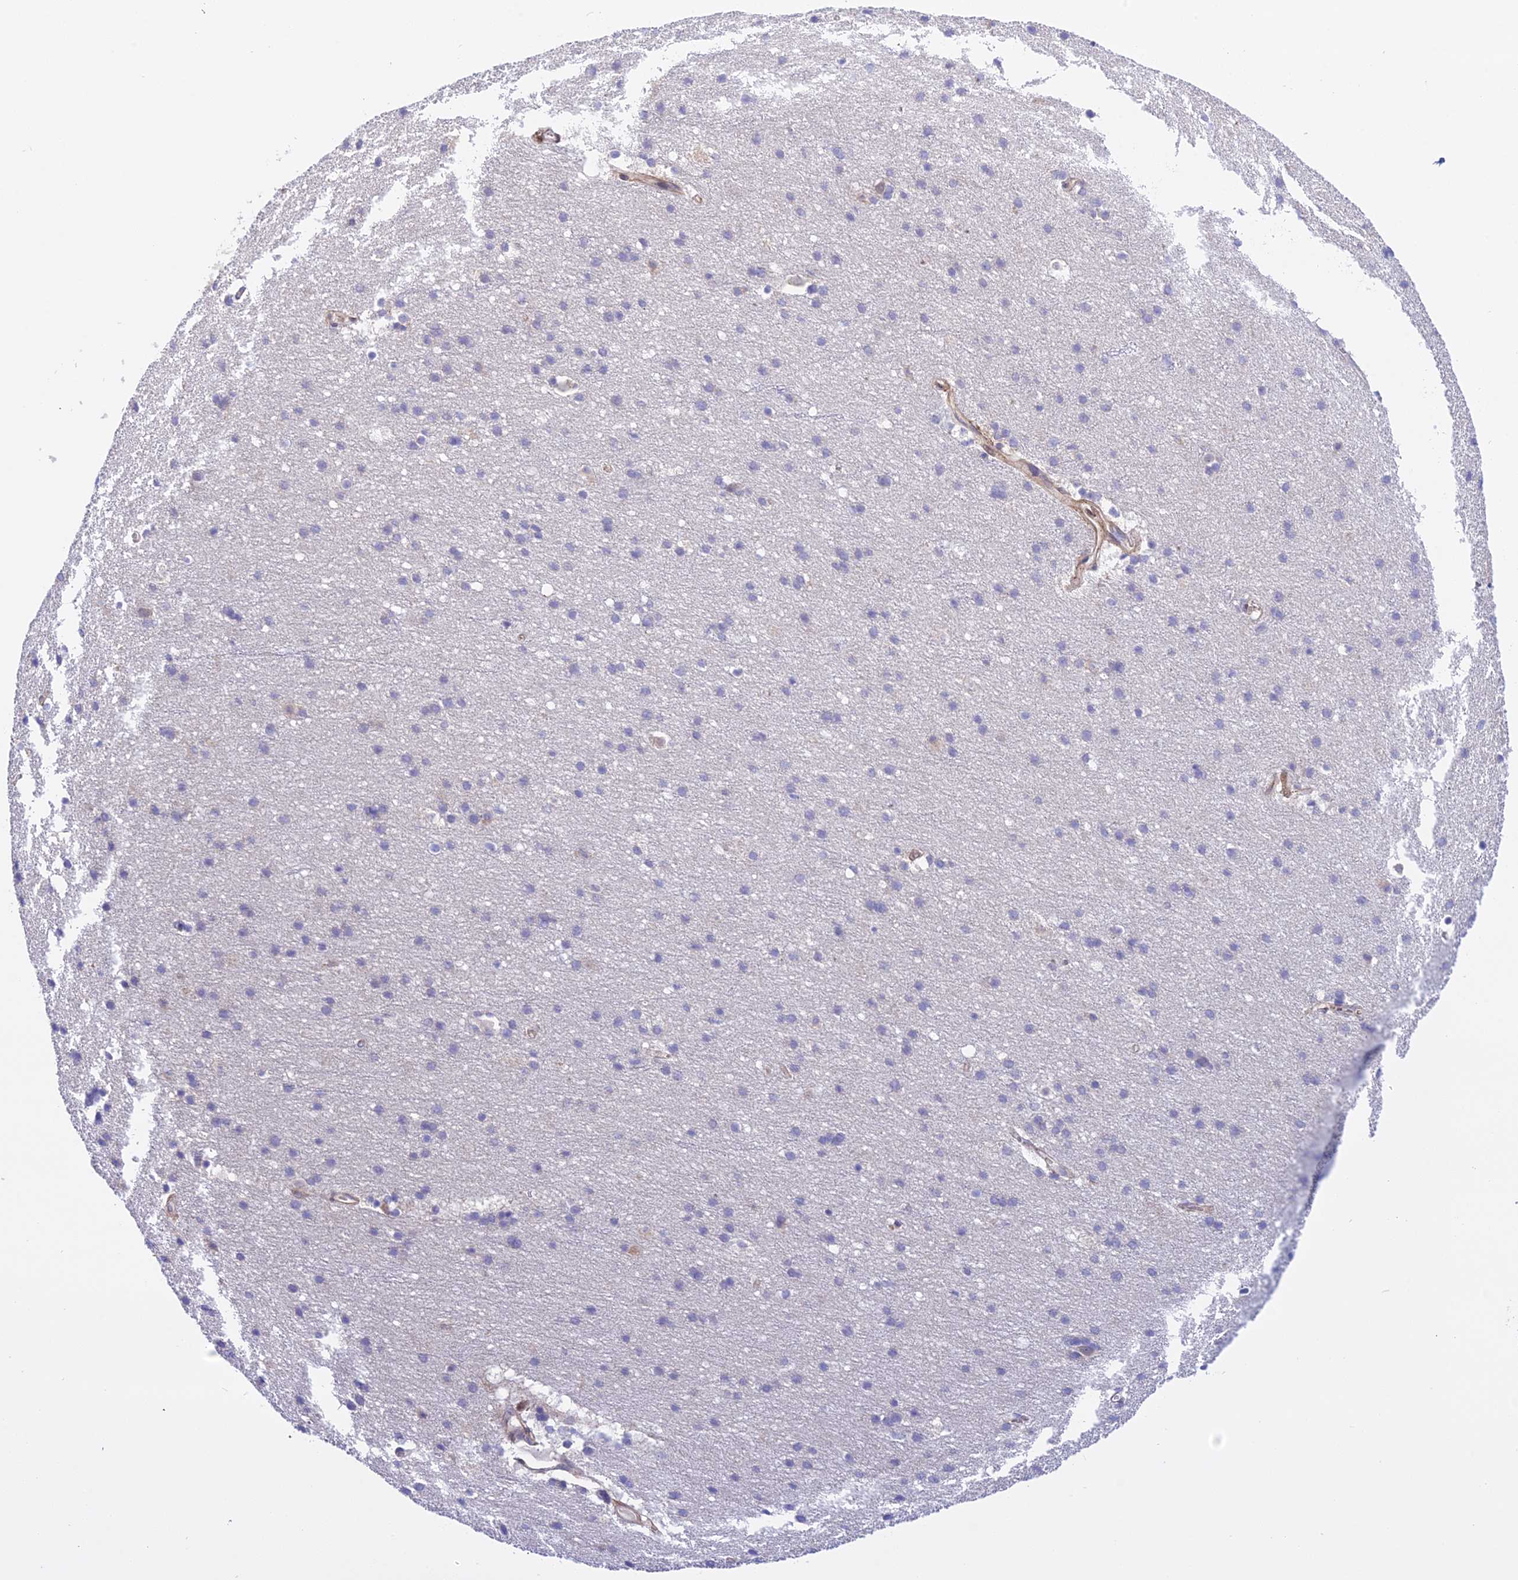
{"staining": {"intensity": "weak", "quantity": ">75%", "location": "cytoplasmic/membranous"}, "tissue": "cerebral cortex", "cell_type": "Endothelial cells", "image_type": "normal", "snomed": [{"axis": "morphology", "description": "Normal tissue, NOS"}, {"axis": "topography", "description": "Cerebral cortex"}], "caption": "Cerebral cortex stained with immunohistochemistry demonstrates weak cytoplasmic/membranous staining in about >75% of endothelial cells. The staining was performed using DAB (3,3'-diaminobenzidine), with brown indicating positive protein expression. Nuclei are stained blue with hematoxylin.", "gene": "TRIM43B", "patient": {"sex": "male", "age": 54}}